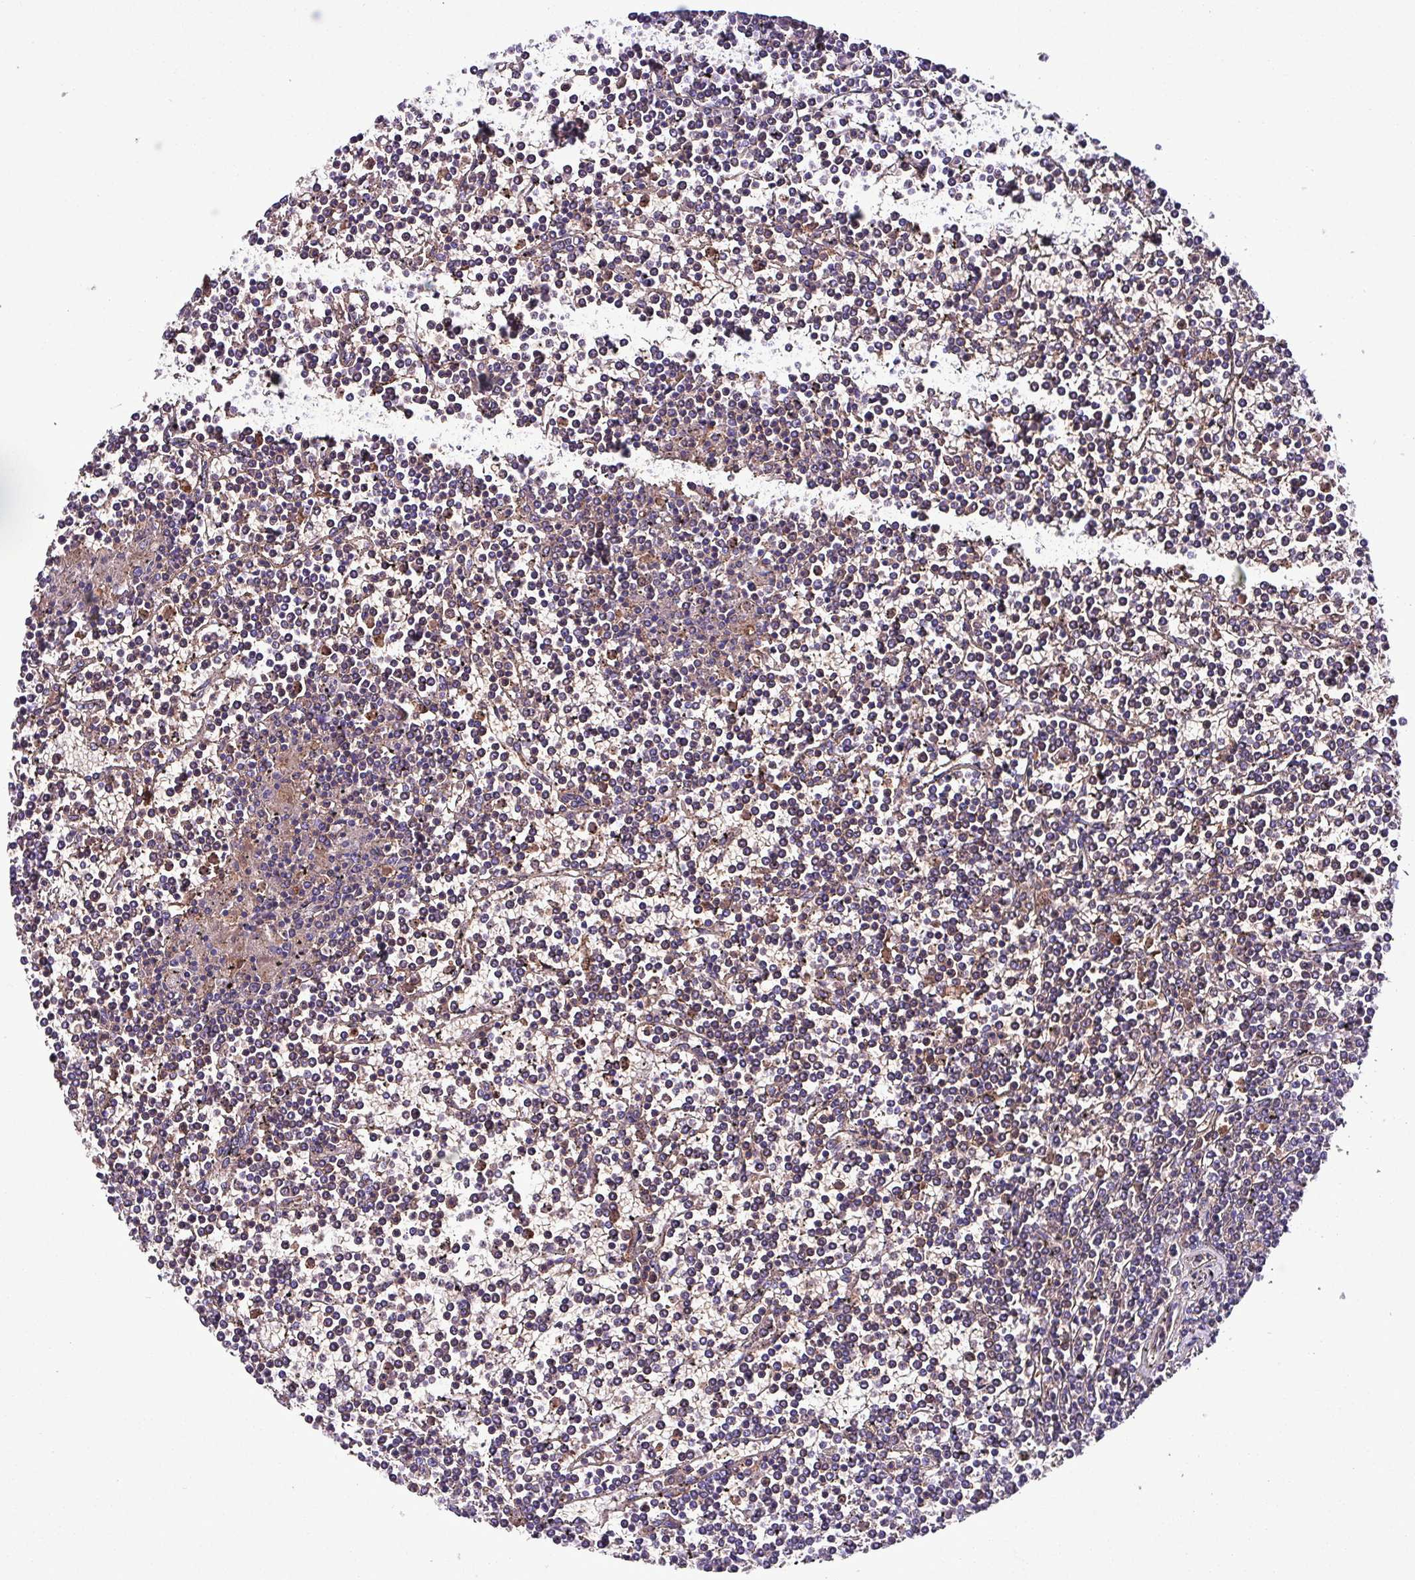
{"staining": {"intensity": "weak", "quantity": "25%-75%", "location": "cytoplasmic/membranous"}, "tissue": "lymphoma", "cell_type": "Tumor cells", "image_type": "cancer", "snomed": [{"axis": "morphology", "description": "Malignant lymphoma, non-Hodgkin's type, Low grade"}, {"axis": "topography", "description": "Spleen"}], "caption": "This histopathology image reveals immunohistochemistry (IHC) staining of human lymphoma, with low weak cytoplasmic/membranous expression in approximately 25%-75% of tumor cells.", "gene": "HP", "patient": {"sex": "female", "age": 19}}